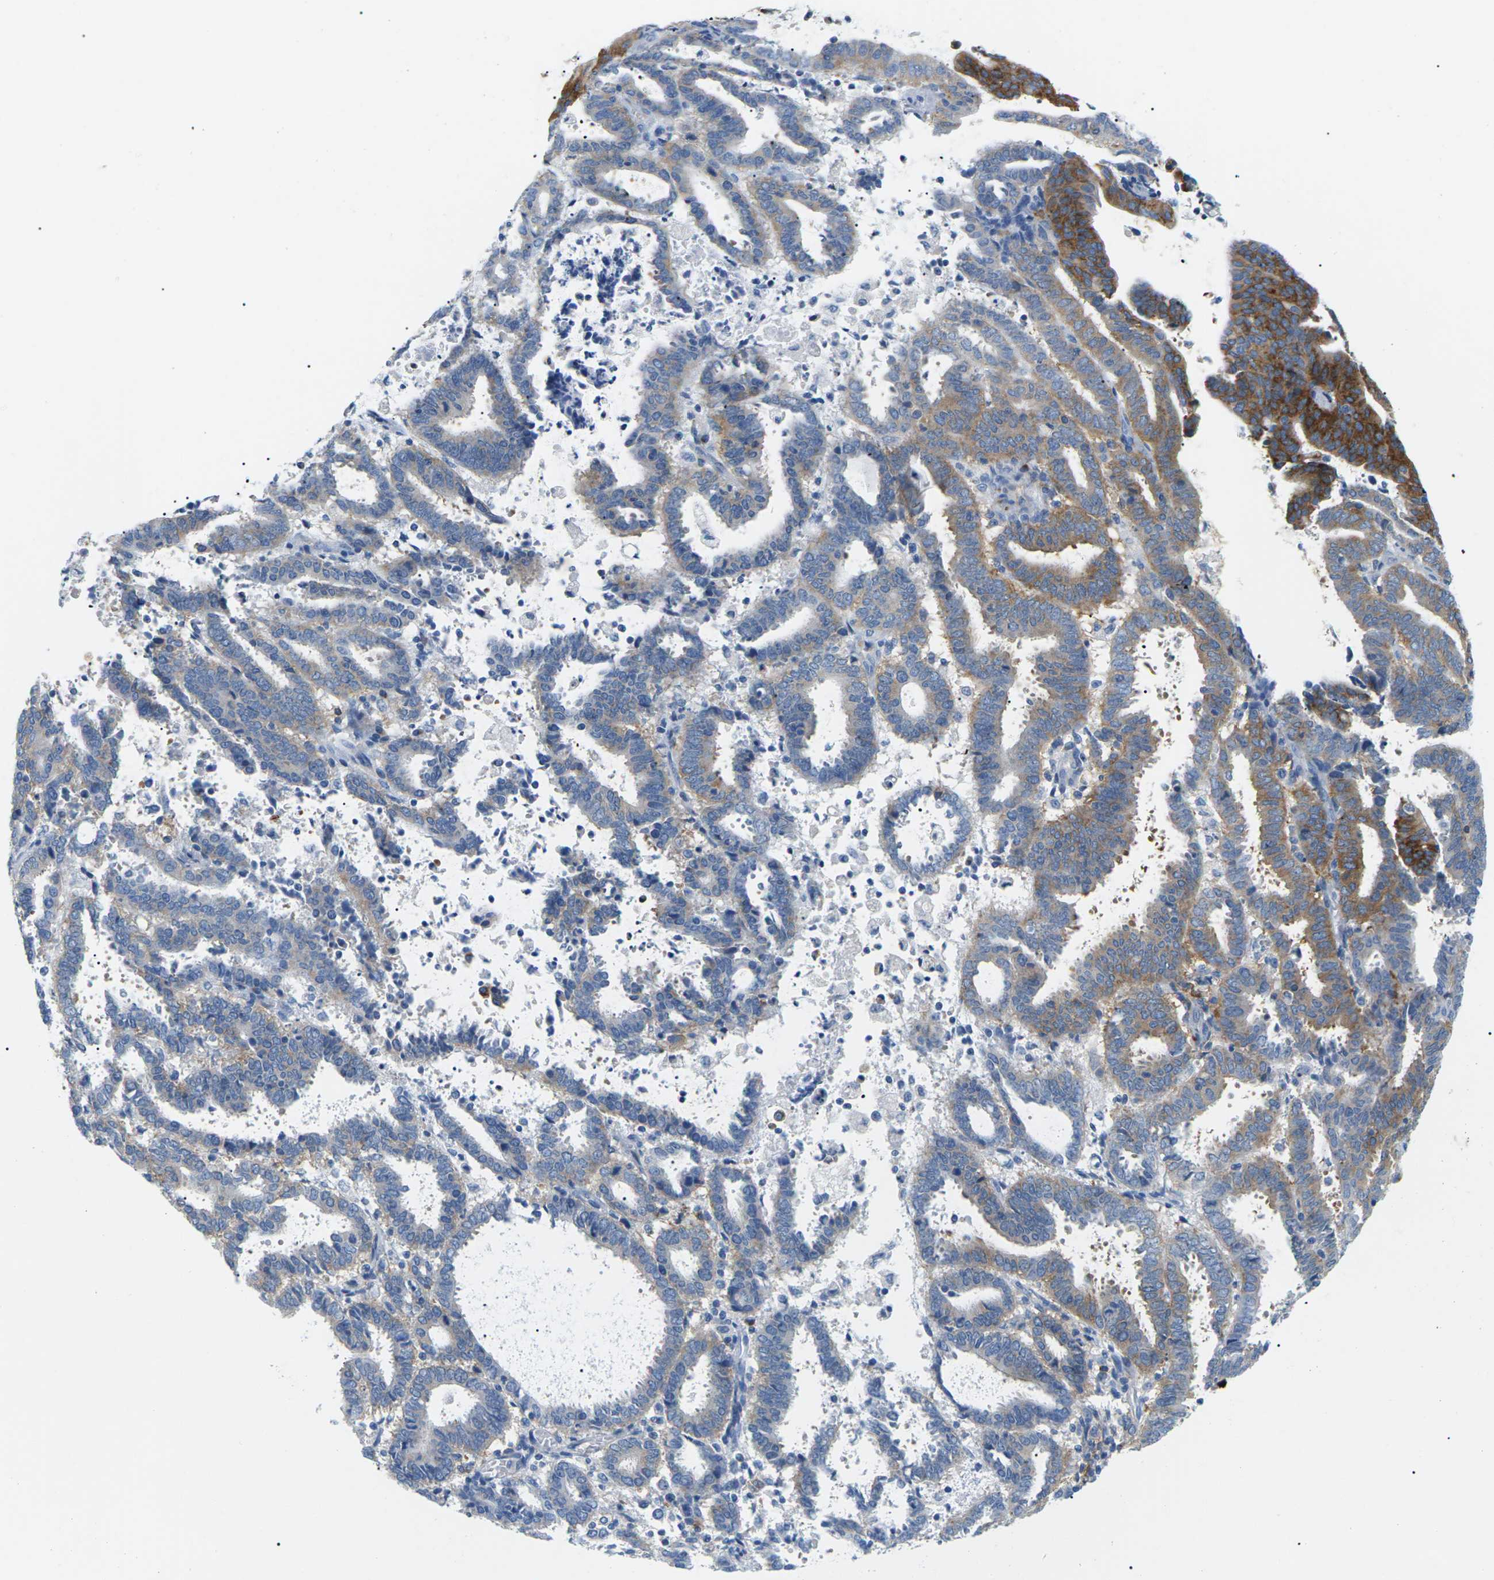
{"staining": {"intensity": "strong", "quantity": "25%-75%", "location": "cytoplasmic/membranous"}, "tissue": "endometrial cancer", "cell_type": "Tumor cells", "image_type": "cancer", "snomed": [{"axis": "morphology", "description": "Adenocarcinoma, NOS"}, {"axis": "topography", "description": "Uterus"}], "caption": "Strong cytoplasmic/membranous protein expression is seen in about 25%-75% of tumor cells in endometrial cancer.", "gene": "SYNGR2", "patient": {"sex": "female", "age": 83}}